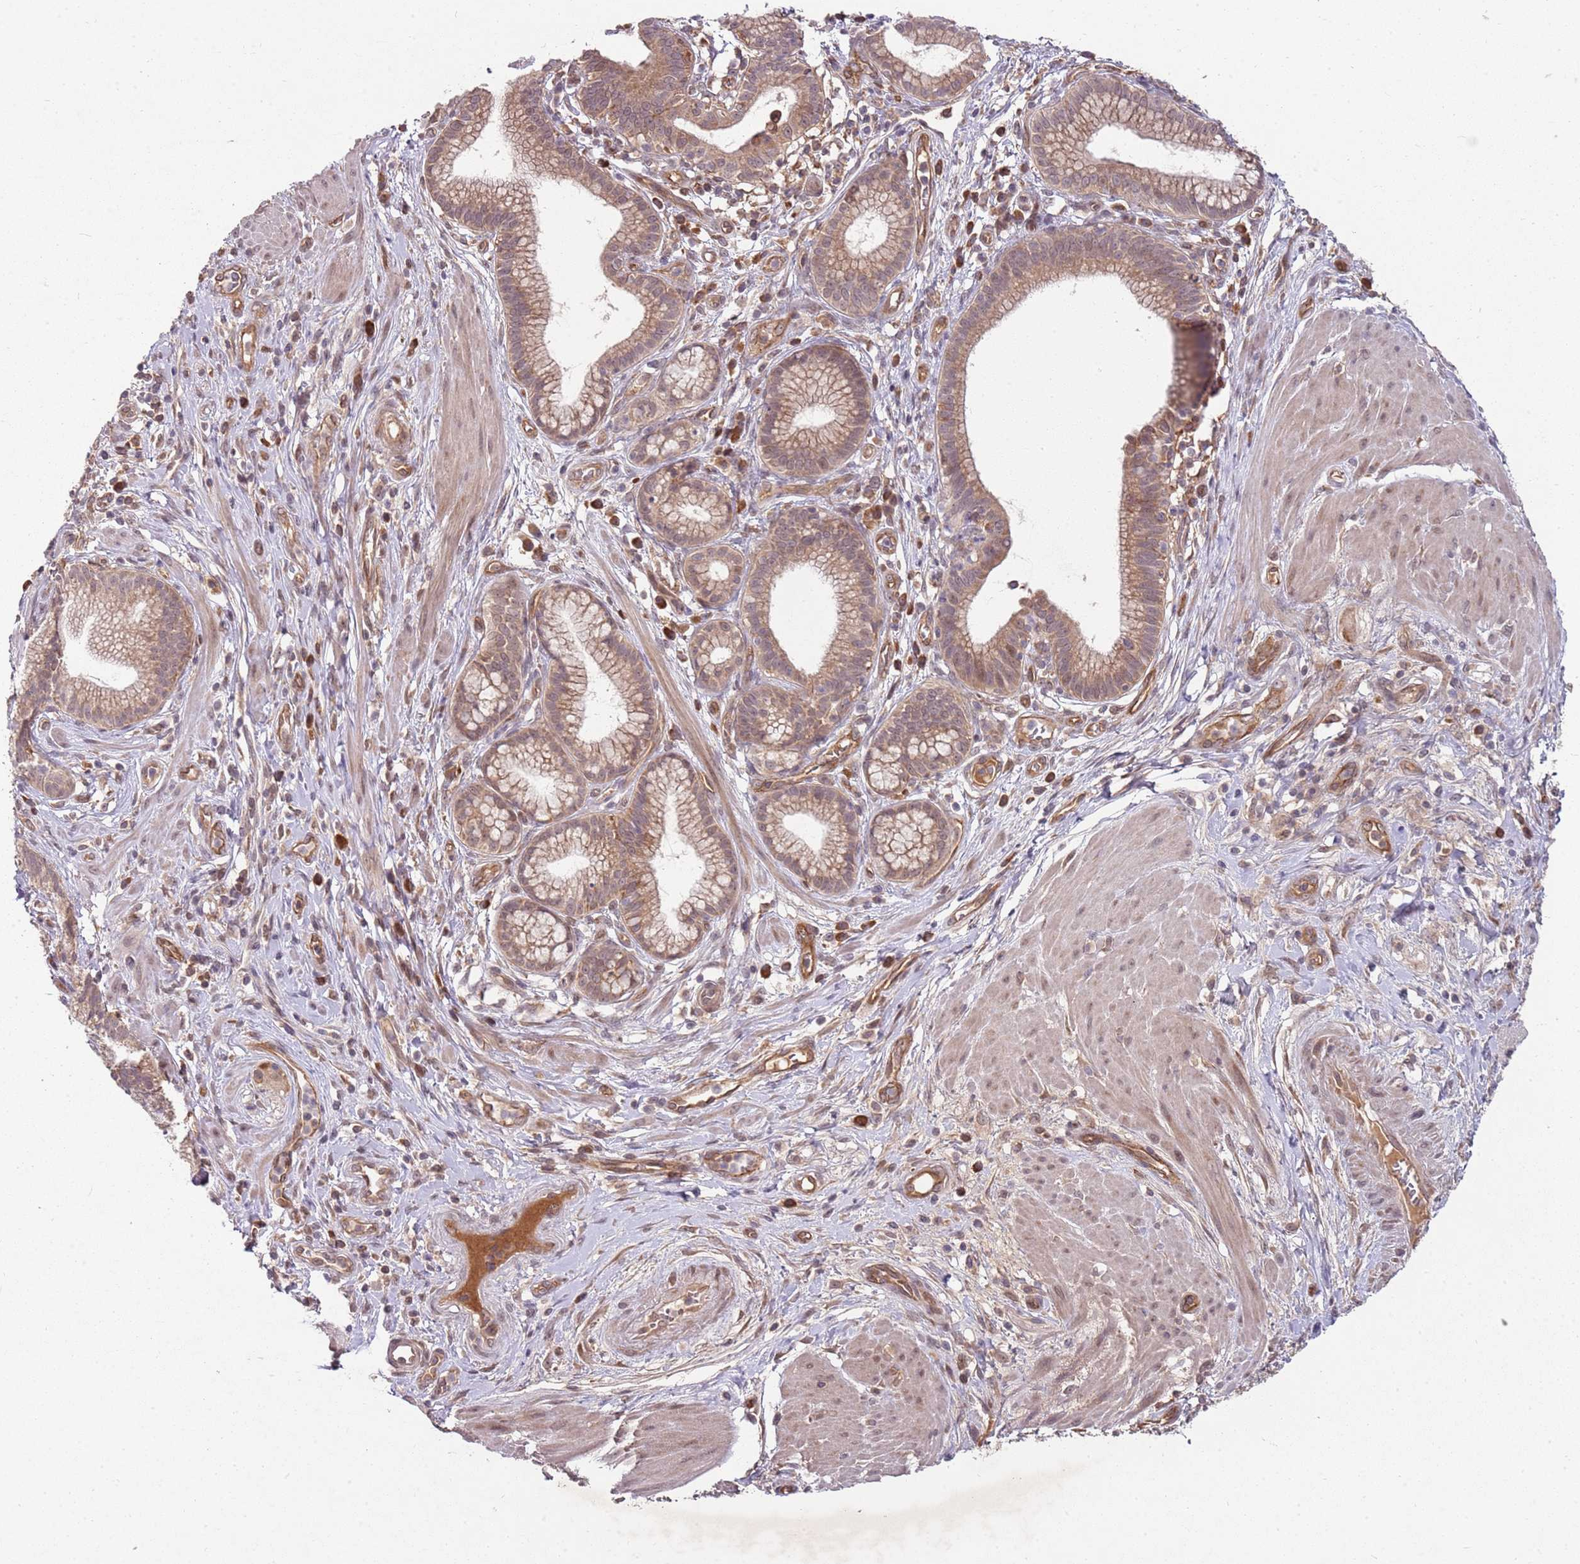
{"staining": {"intensity": "moderate", "quantity": ">75%", "location": "cytoplasmic/membranous"}, "tissue": "pancreatic cancer", "cell_type": "Tumor cells", "image_type": "cancer", "snomed": [{"axis": "morphology", "description": "Adenocarcinoma, NOS"}, {"axis": "topography", "description": "Pancreas"}], "caption": "Protein analysis of pancreatic cancer tissue displays moderate cytoplasmic/membranous positivity in approximately >75% of tumor cells. (DAB (3,3'-diaminobenzidine) = brown stain, brightfield microscopy at high magnification).", "gene": "FBXL22", "patient": {"sex": "male", "age": 72}}